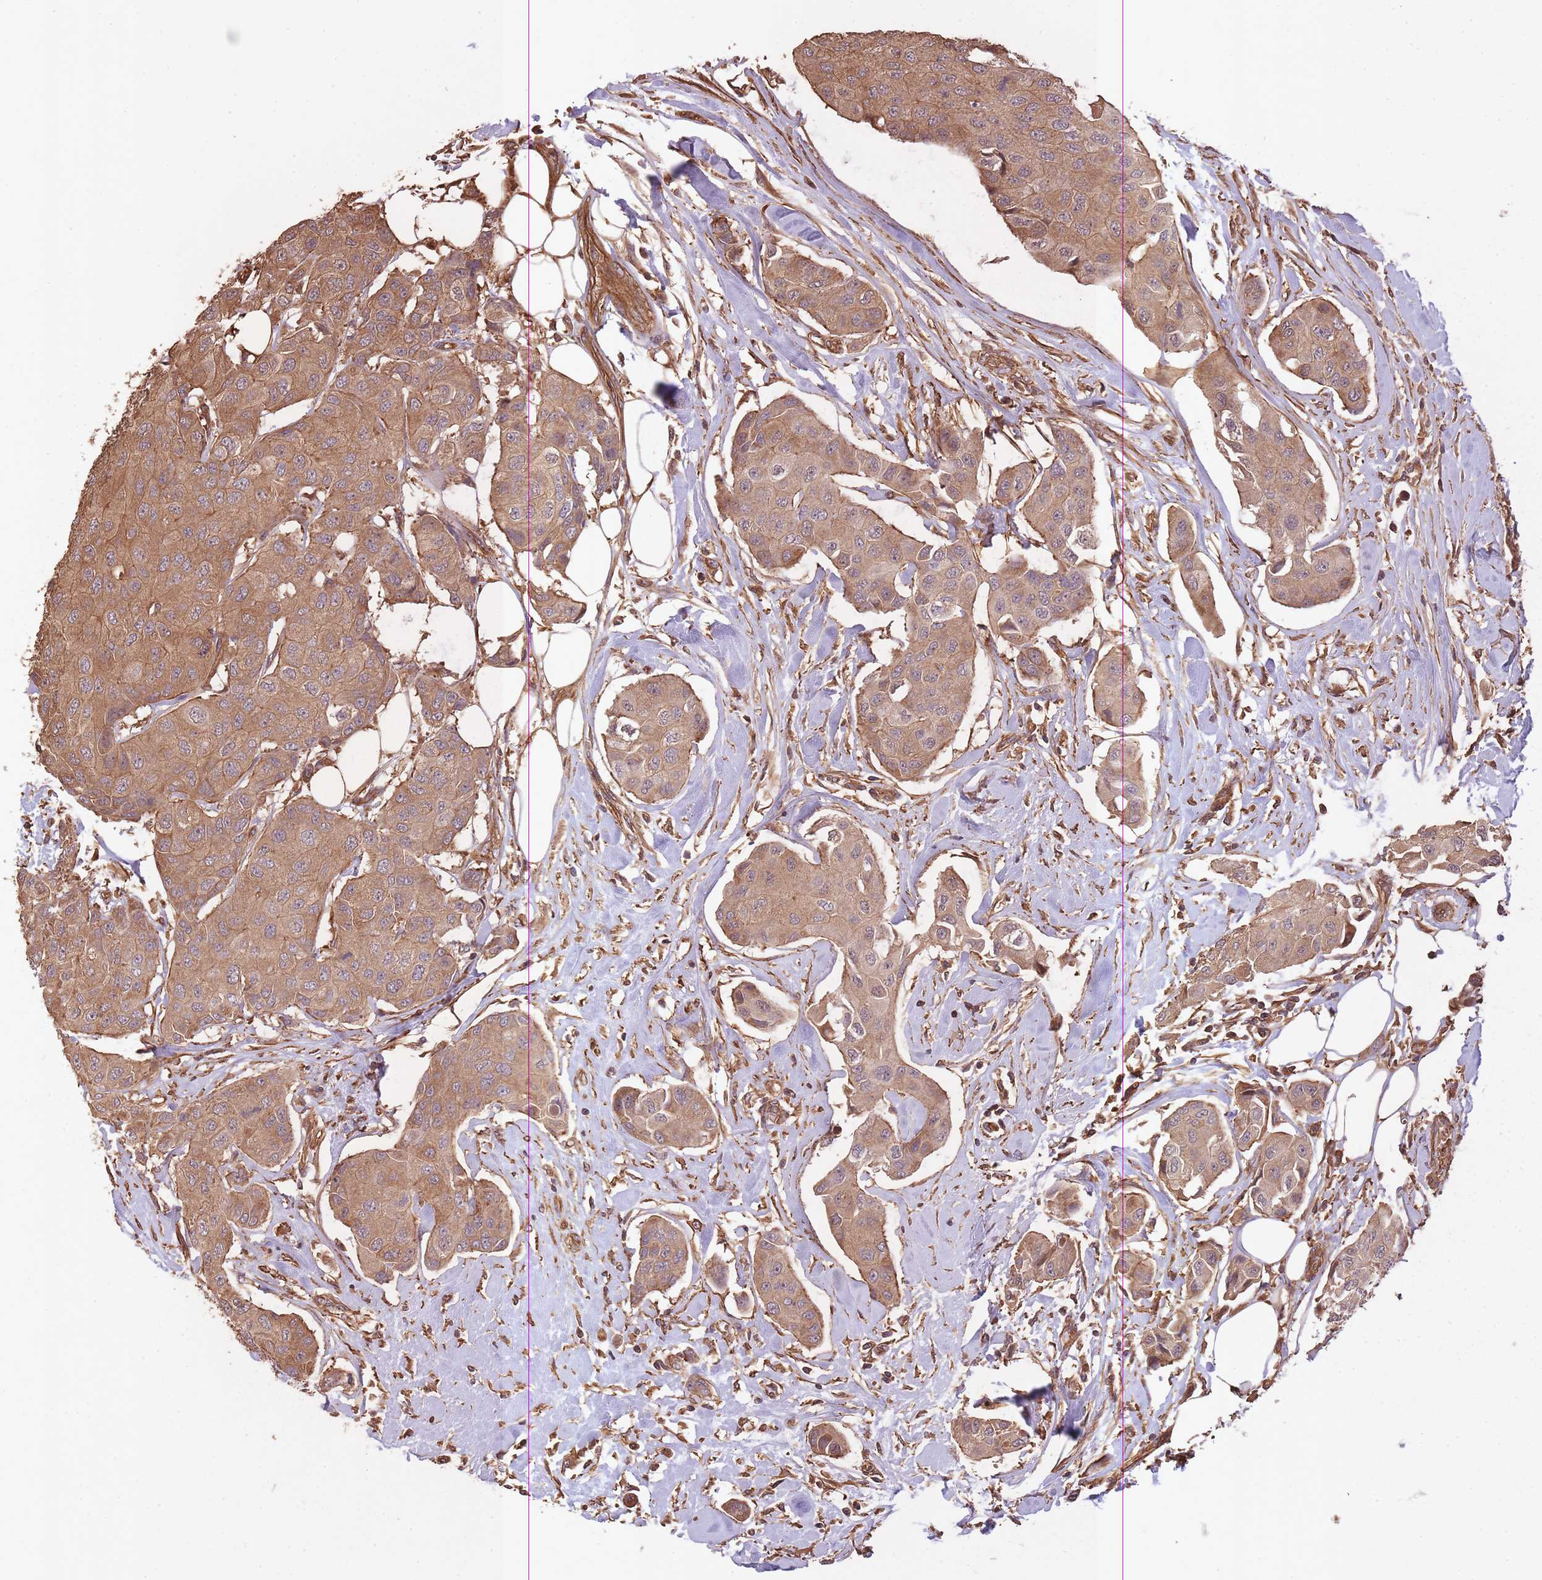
{"staining": {"intensity": "moderate", "quantity": ">75%", "location": "cytoplasmic/membranous"}, "tissue": "breast cancer", "cell_type": "Tumor cells", "image_type": "cancer", "snomed": [{"axis": "morphology", "description": "Duct carcinoma"}, {"axis": "topography", "description": "Breast"}, {"axis": "topography", "description": "Lymph node"}], "caption": "Immunohistochemistry (IHC) staining of invasive ductal carcinoma (breast), which reveals medium levels of moderate cytoplasmic/membranous expression in about >75% of tumor cells indicating moderate cytoplasmic/membranous protein positivity. The staining was performed using DAB (3,3'-diaminobenzidine) (brown) for protein detection and nuclei were counterstained in hematoxylin (blue).", "gene": "ARMH3", "patient": {"sex": "female", "age": 80}}